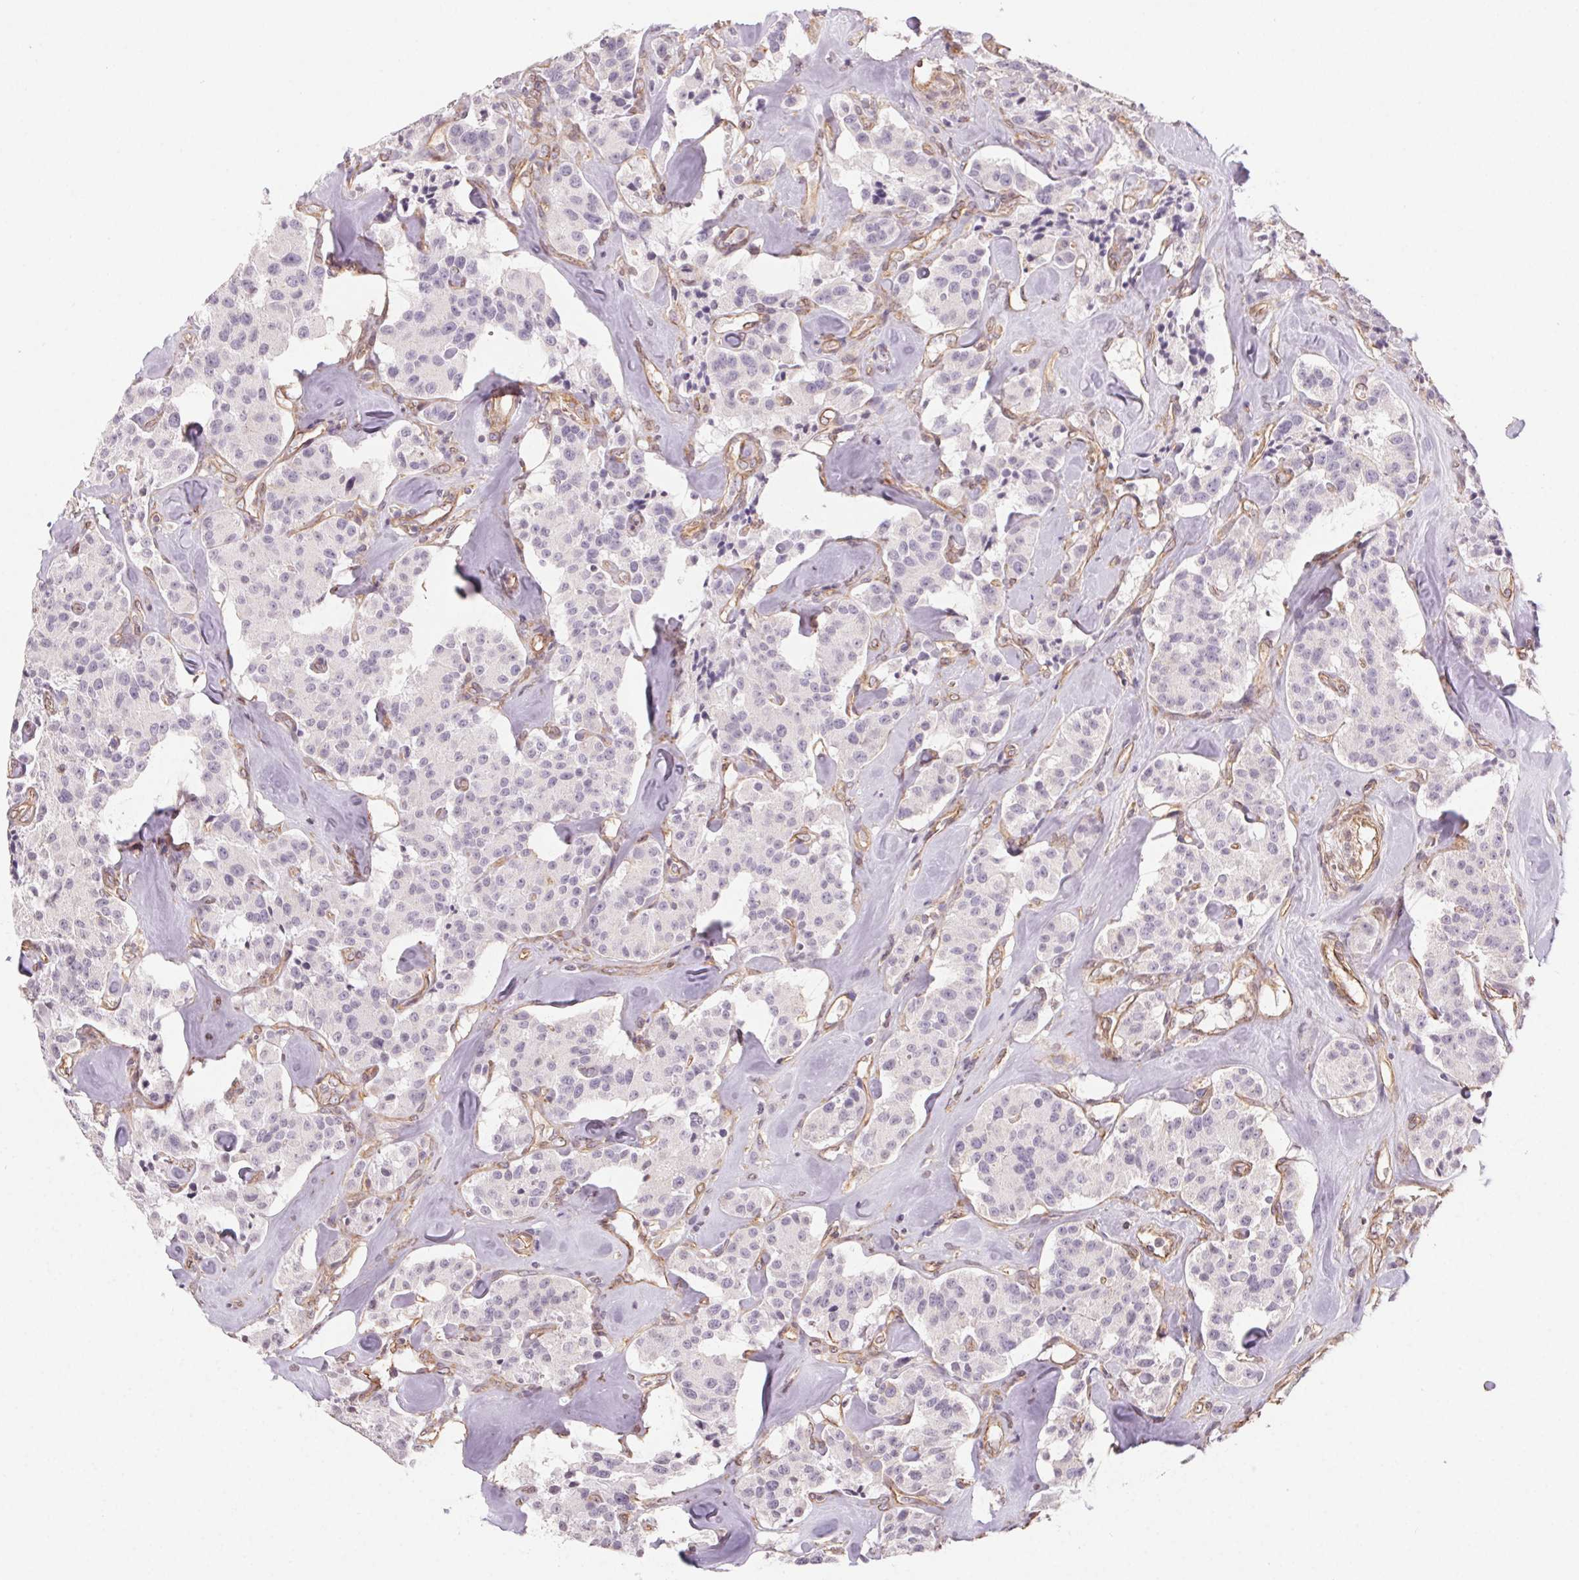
{"staining": {"intensity": "negative", "quantity": "none", "location": "none"}, "tissue": "carcinoid", "cell_type": "Tumor cells", "image_type": "cancer", "snomed": [{"axis": "morphology", "description": "Carcinoid, malignant, NOS"}, {"axis": "topography", "description": "Pancreas"}], "caption": "There is no significant expression in tumor cells of carcinoid.", "gene": "PLA2G4F", "patient": {"sex": "male", "age": 41}}